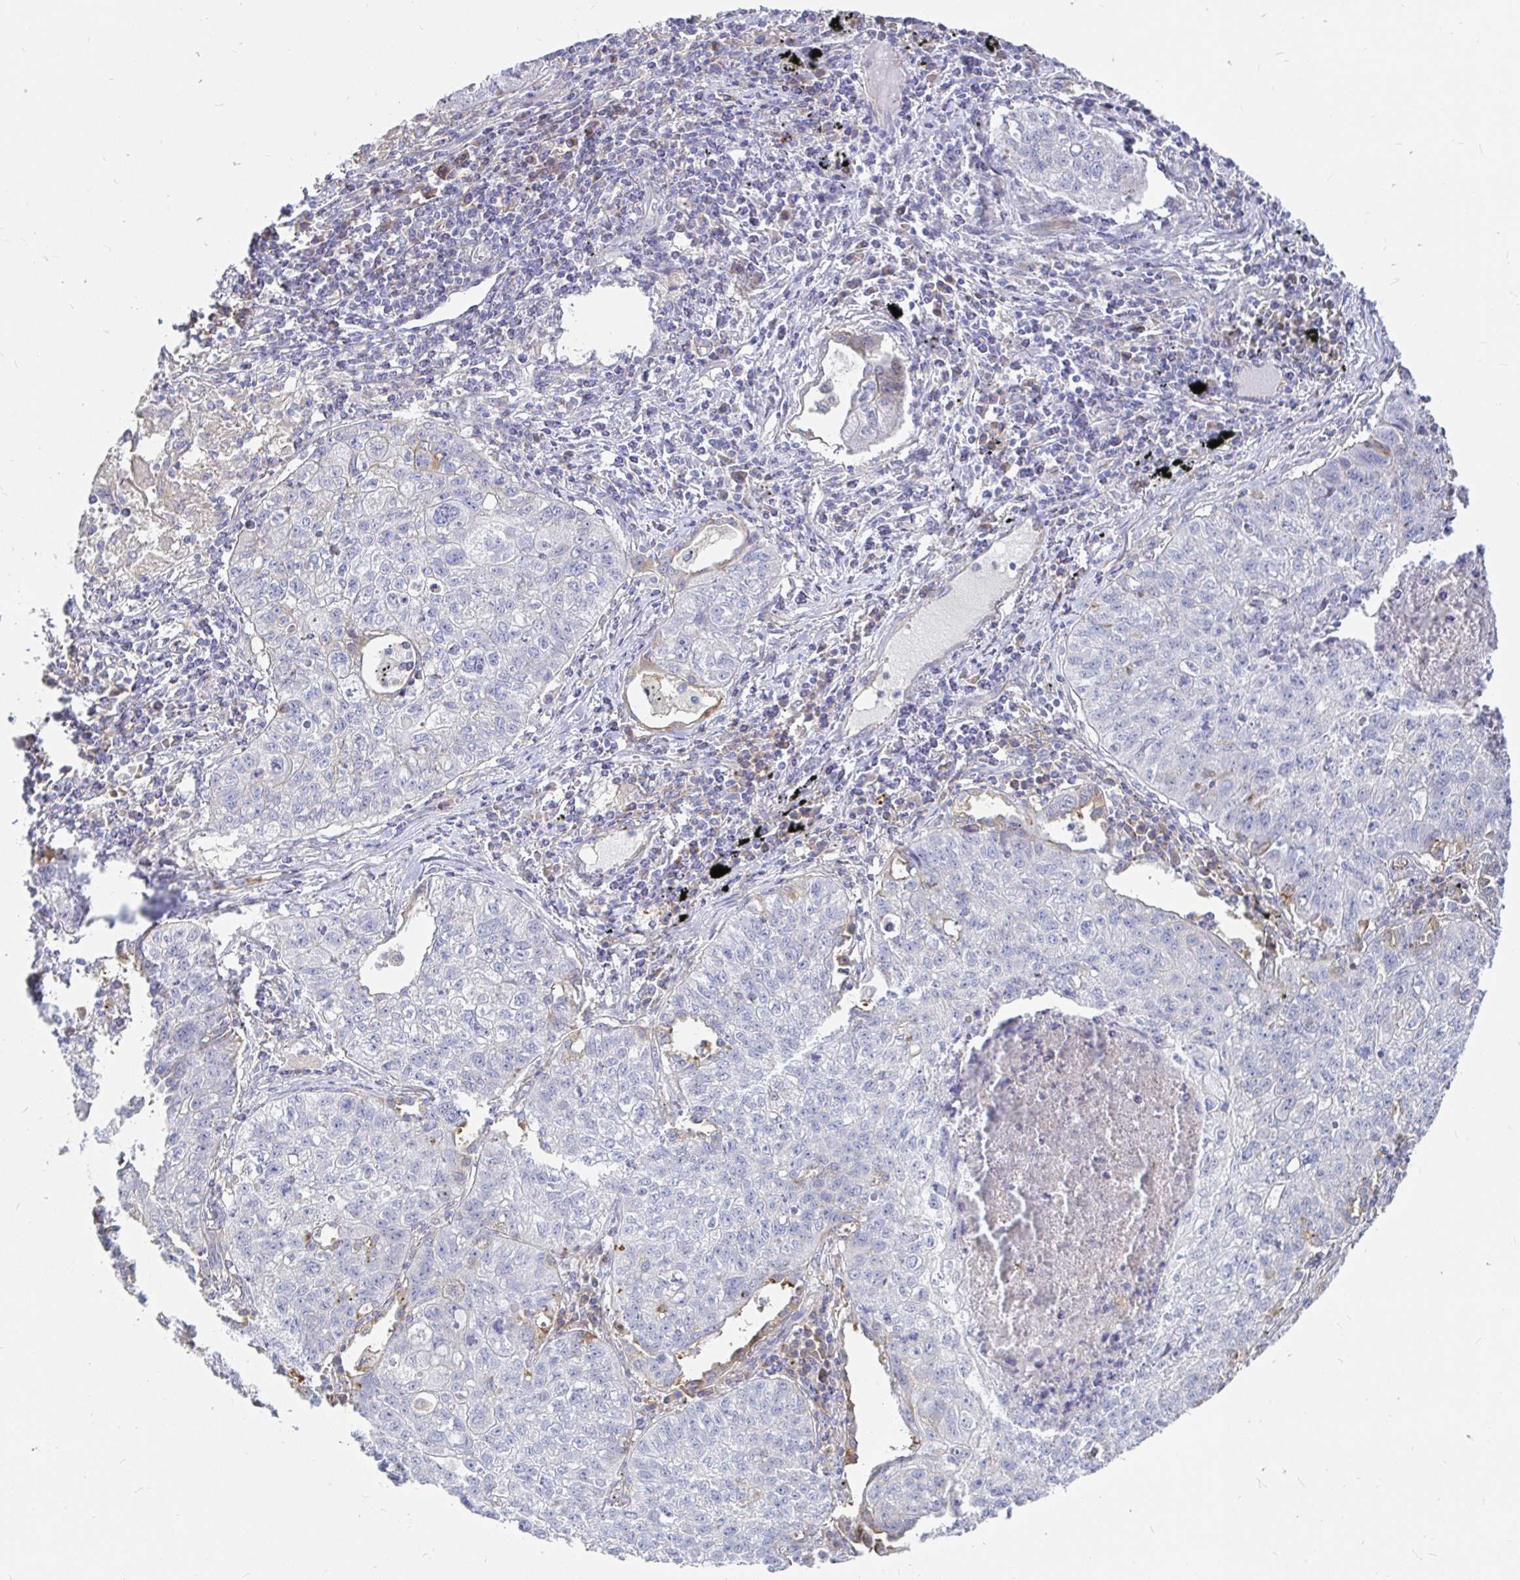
{"staining": {"intensity": "negative", "quantity": "none", "location": "none"}, "tissue": "lung cancer", "cell_type": "Tumor cells", "image_type": "cancer", "snomed": [{"axis": "morphology", "description": "Normal morphology"}, {"axis": "morphology", "description": "Aneuploidy"}, {"axis": "morphology", "description": "Squamous cell carcinoma, NOS"}, {"axis": "topography", "description": "Lymph node"}, {"axis": "topography", "description": "Lung"}], "caption": "Image shows no significant protein staining in tumor cells of lung cancer (squamous cell carcinoma). Brightfield microscopy of immunohistochemistry stained with DAB (3,3'-diaminobenzidine) (brown) and hematoxylin (blue), captured at high magnification.", "gene": "KCTD19", "patient": {"sex": "female", "age": 76}}